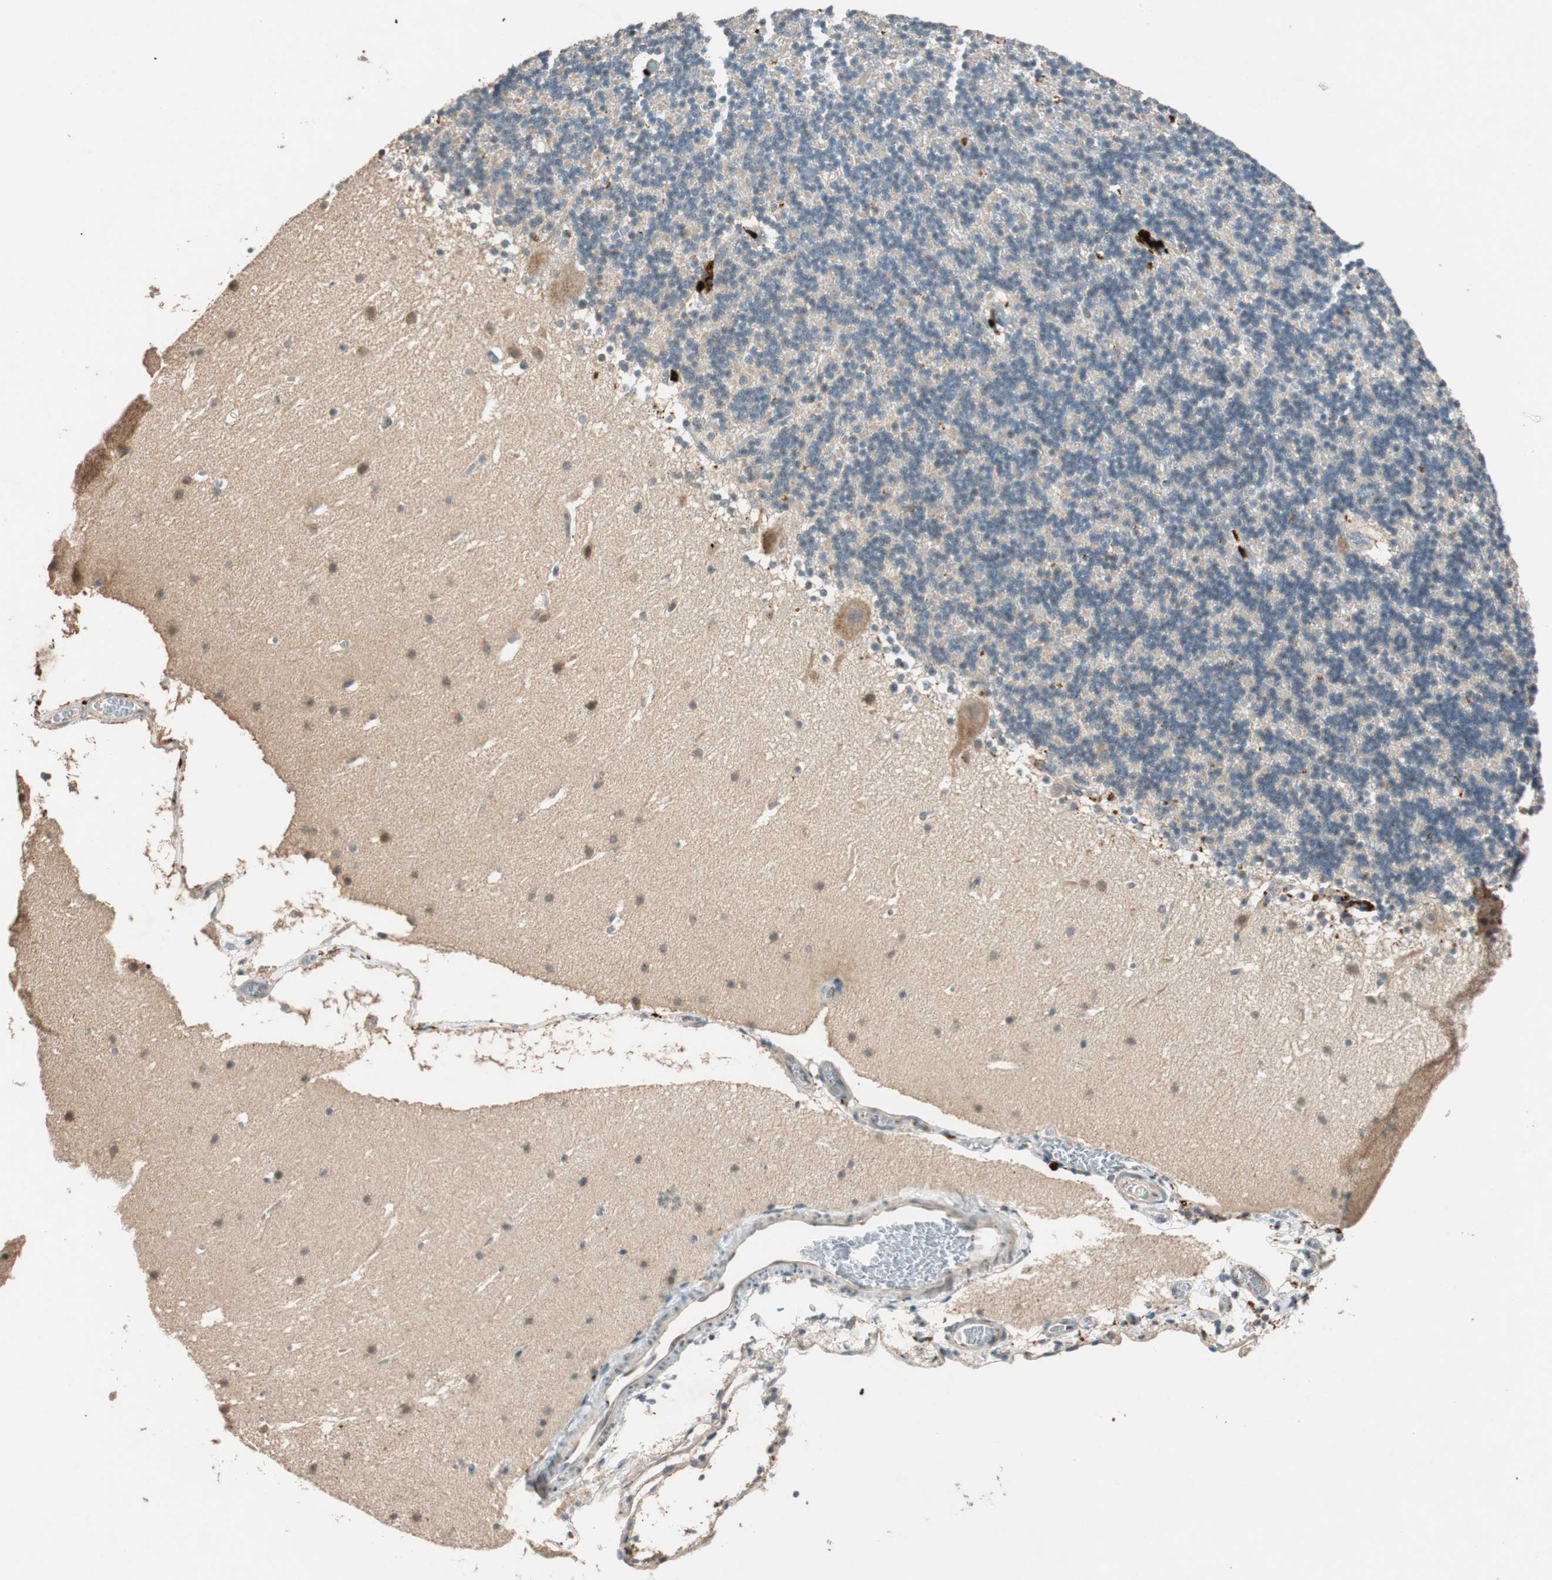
{"staining": {"intensity": "weak", "quantity": ">75%", "location": "cytoplasmic/membranous"}, "tissue": "cerebellum", "cell_type": "Cells in granular layer", "image_type": "normal", "snomed": [{"axis": "morphology", "description": "Normal tissue, NOS"}, {"axis": "topography", "description": "Cerebellum"}], "caption": "Approximately >75% of cells in granular layer in benign cerebellum show weak cytoplasmic/membranous protein expression as visualized by brown immunohistochemical staining.", "gene": "GLB1", "patient": {"sex": "male", "age": 45}}